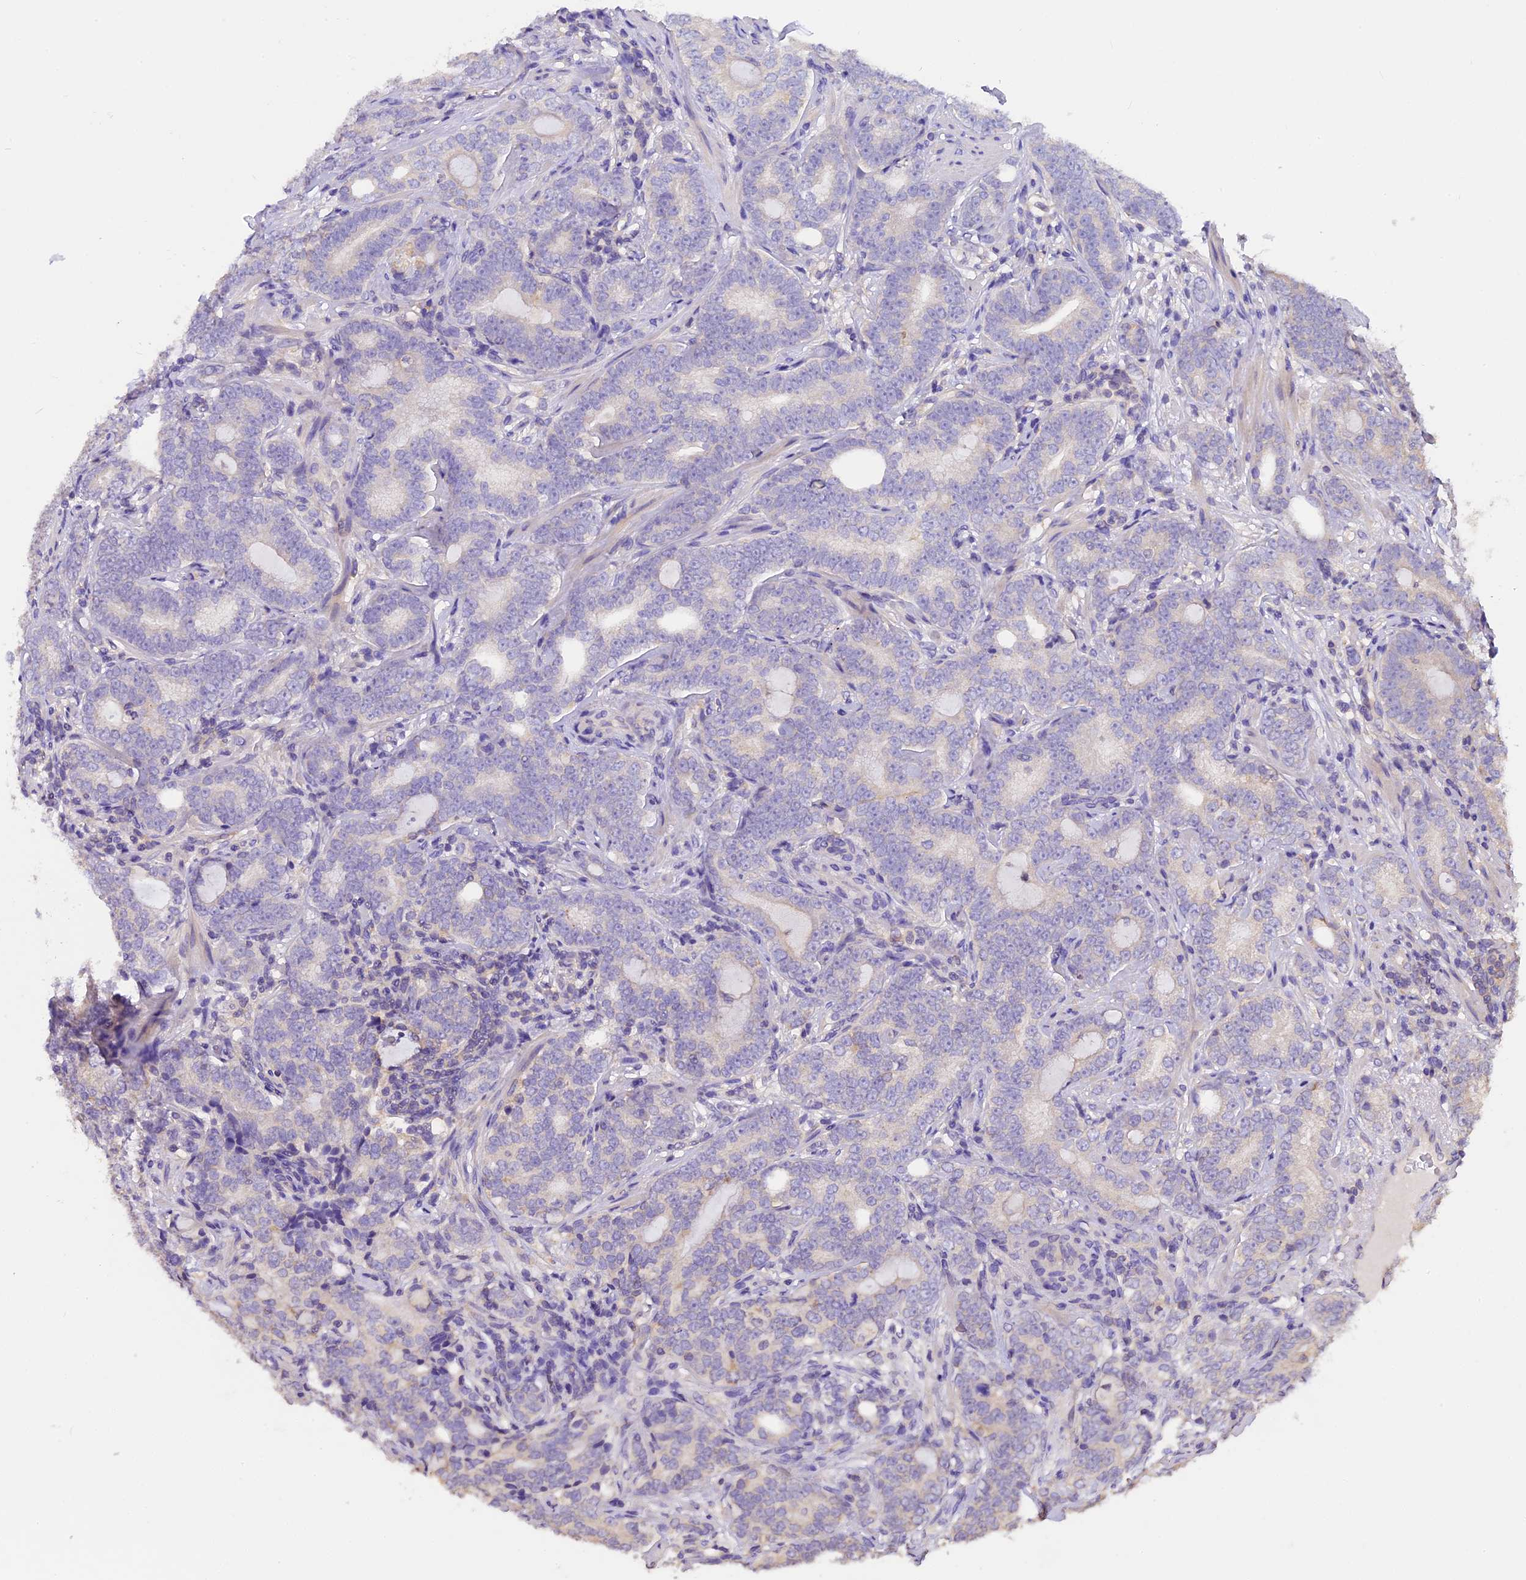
{"staining": {"intensity": "negative", "quantity": "none", "location": "none"}, "tissue": "prostate cancer", "cell_type": "Tumor cells", "image_type": "cancer", "snomed": [{"axis": "morphology", "description": "Adenocarcinoma, High grade"}, {"axis": "topography", "description": "Prostate"}], "caption": "Prostate high-grade adenocarcinoma stained for a protein using immunohistochemistry reveals no positivity tumor cells.", "gene": "AP3B2", "patient": {"sex": "male", "age": 64}}